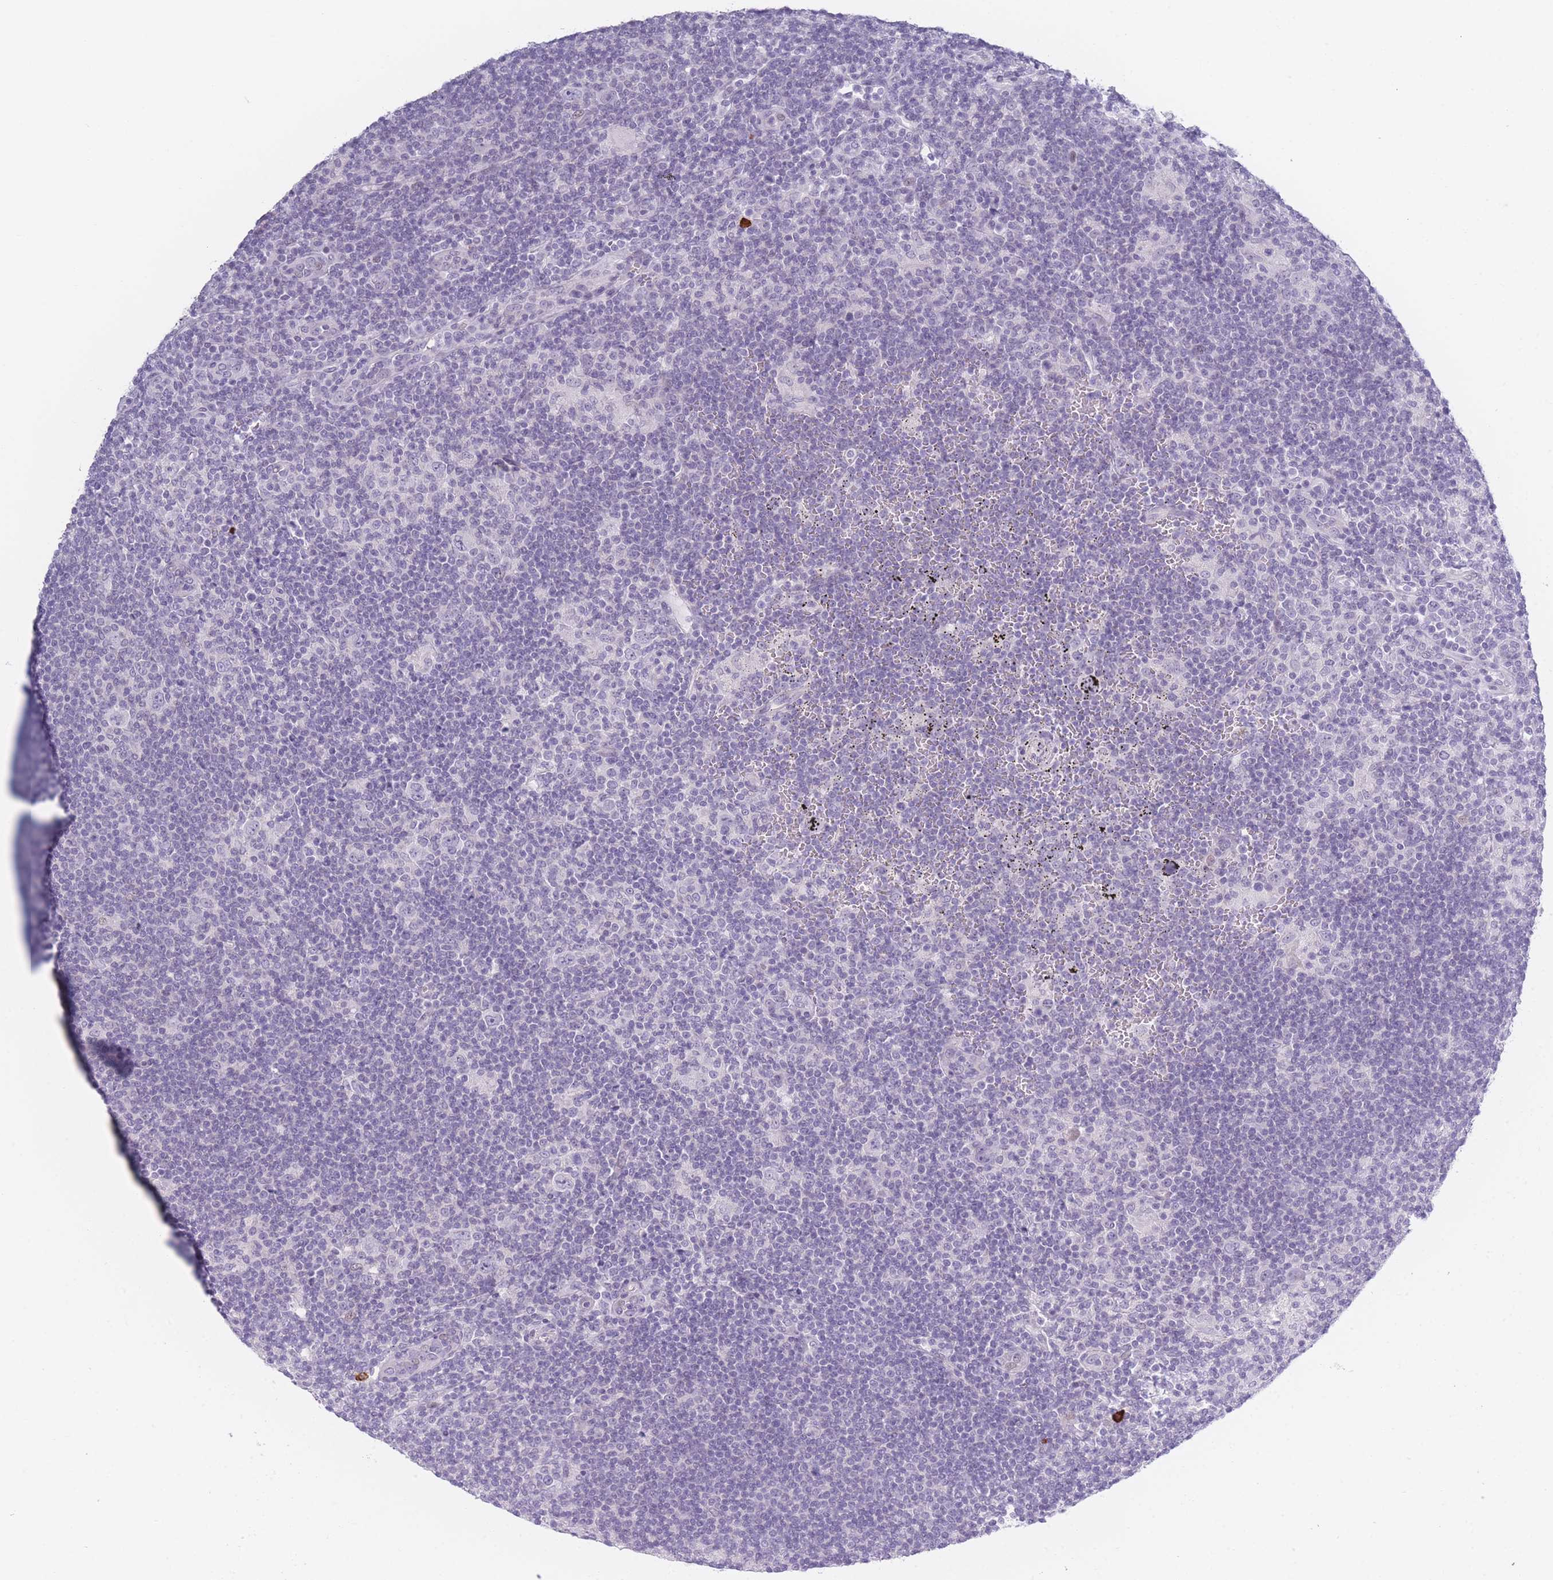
{"staining": {"intensity": "negative", "quantity": "none", "location": "none"}, "tissue": "lymphoma", "cell_type": "Tumor cells", "image_type": "cancer", "snomed": [{"axis": "morphology", "description": "Hodgkin's disease, NOS"}, {"axis": "topography", "description": "Lymph node"}], "caption": "Immunohistochemical staining of human Hodgkin's disease exhibits no significant staining in tumor cells.", "gene": "PLEKHG2", "patient": {"sex": "female", "age": 57}}